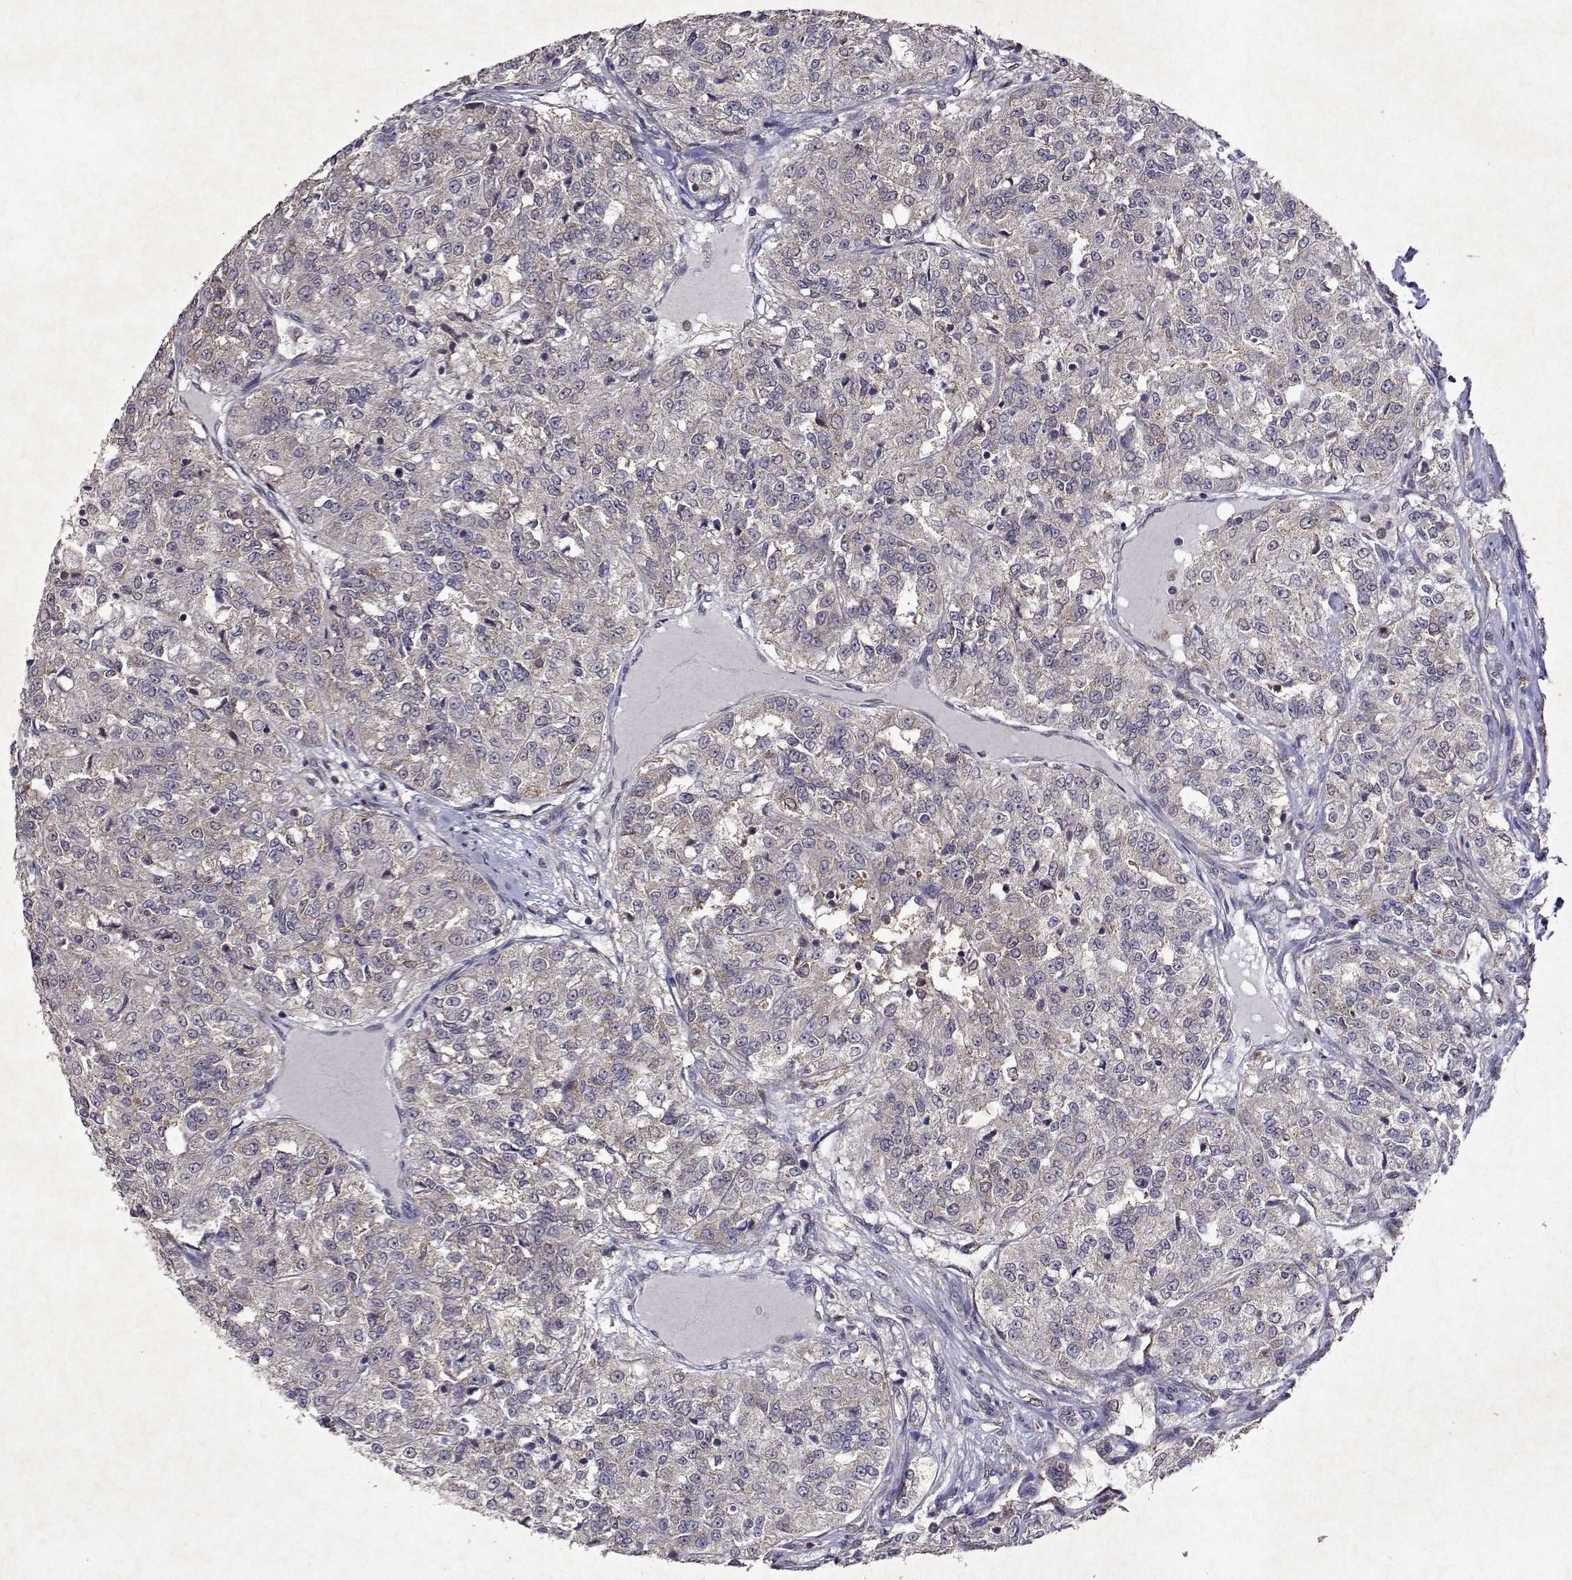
{"staining": {"intensity": "negative", "quantity": "none", "location": "none"}, "tissue": "renal cancer", "cell_type": "Tumor cells", "image_type": "cancer", "snomed": [{"axis": "morphology", "description": "Adenocarcinoma, NOS"}, {"axis": "topography", "description": "Kidney"}], "caption": "Tumor cells show no significant positivity in renal cancer (adenocarcinoma).", "gene": "TARBP2", "patient": {"sex": "female", "age": 63}}